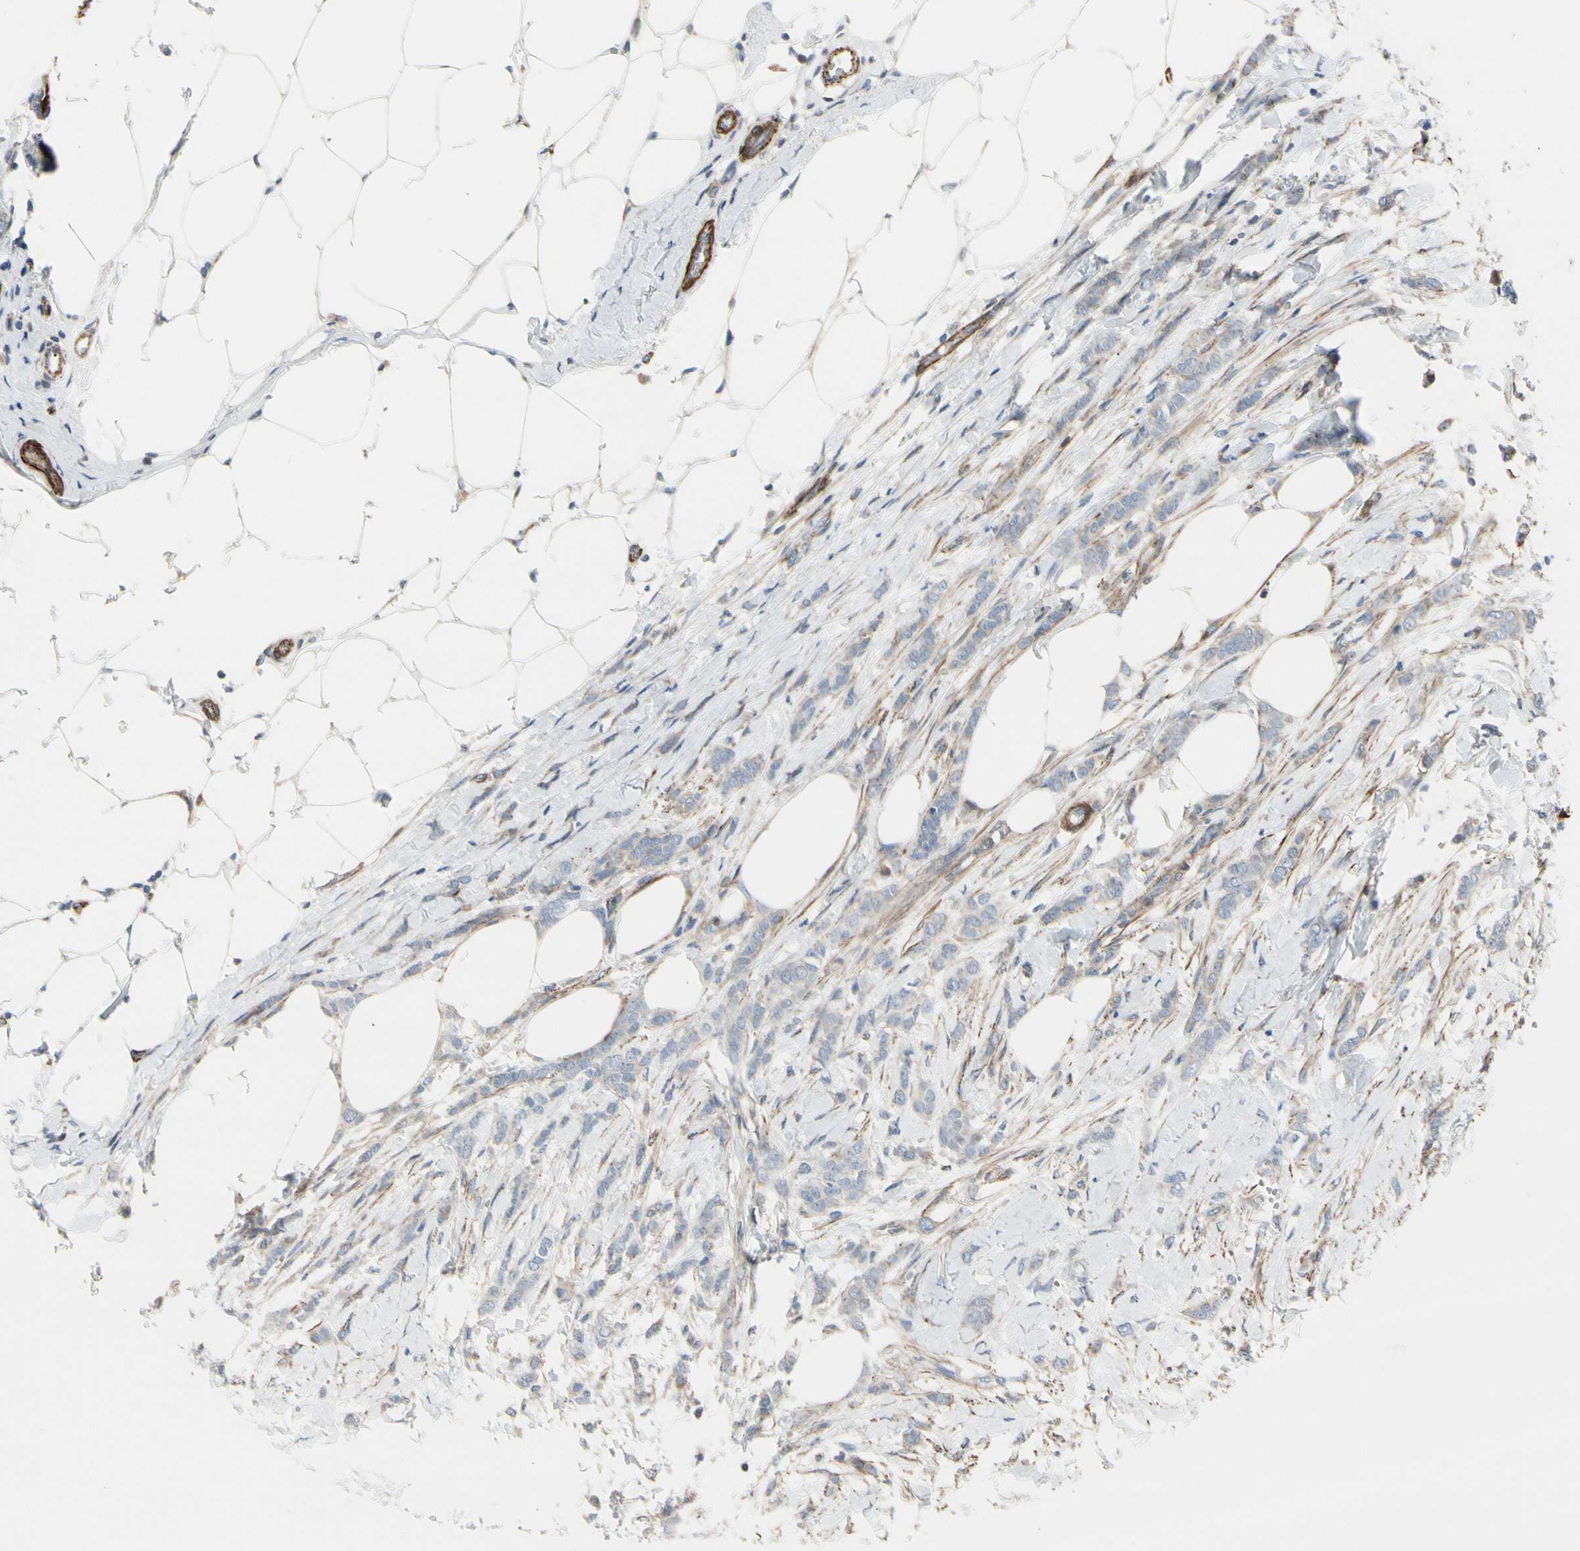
{"staining": {"intensity": "weak", "quantity": "<25%", "location": "cytoplasmic/membranous"}, "tissue": "breast cancer", "cell_type": "Tumor cells", "image_type": "cancer", "snomed": [{"axis": "morphology", "description": "Lobular carcinoma, in situ"}, {"axis": "morphology", "description": "Lobular carcinoma"}, {"axis": "topography", "description": "Breast"}], "caption": "Lobular carcinoma (breast) stained for a protein using IHC shows no expression tumor cells.", "gene": "TPM1", "patient": {"sex": "female", "age": 41}}